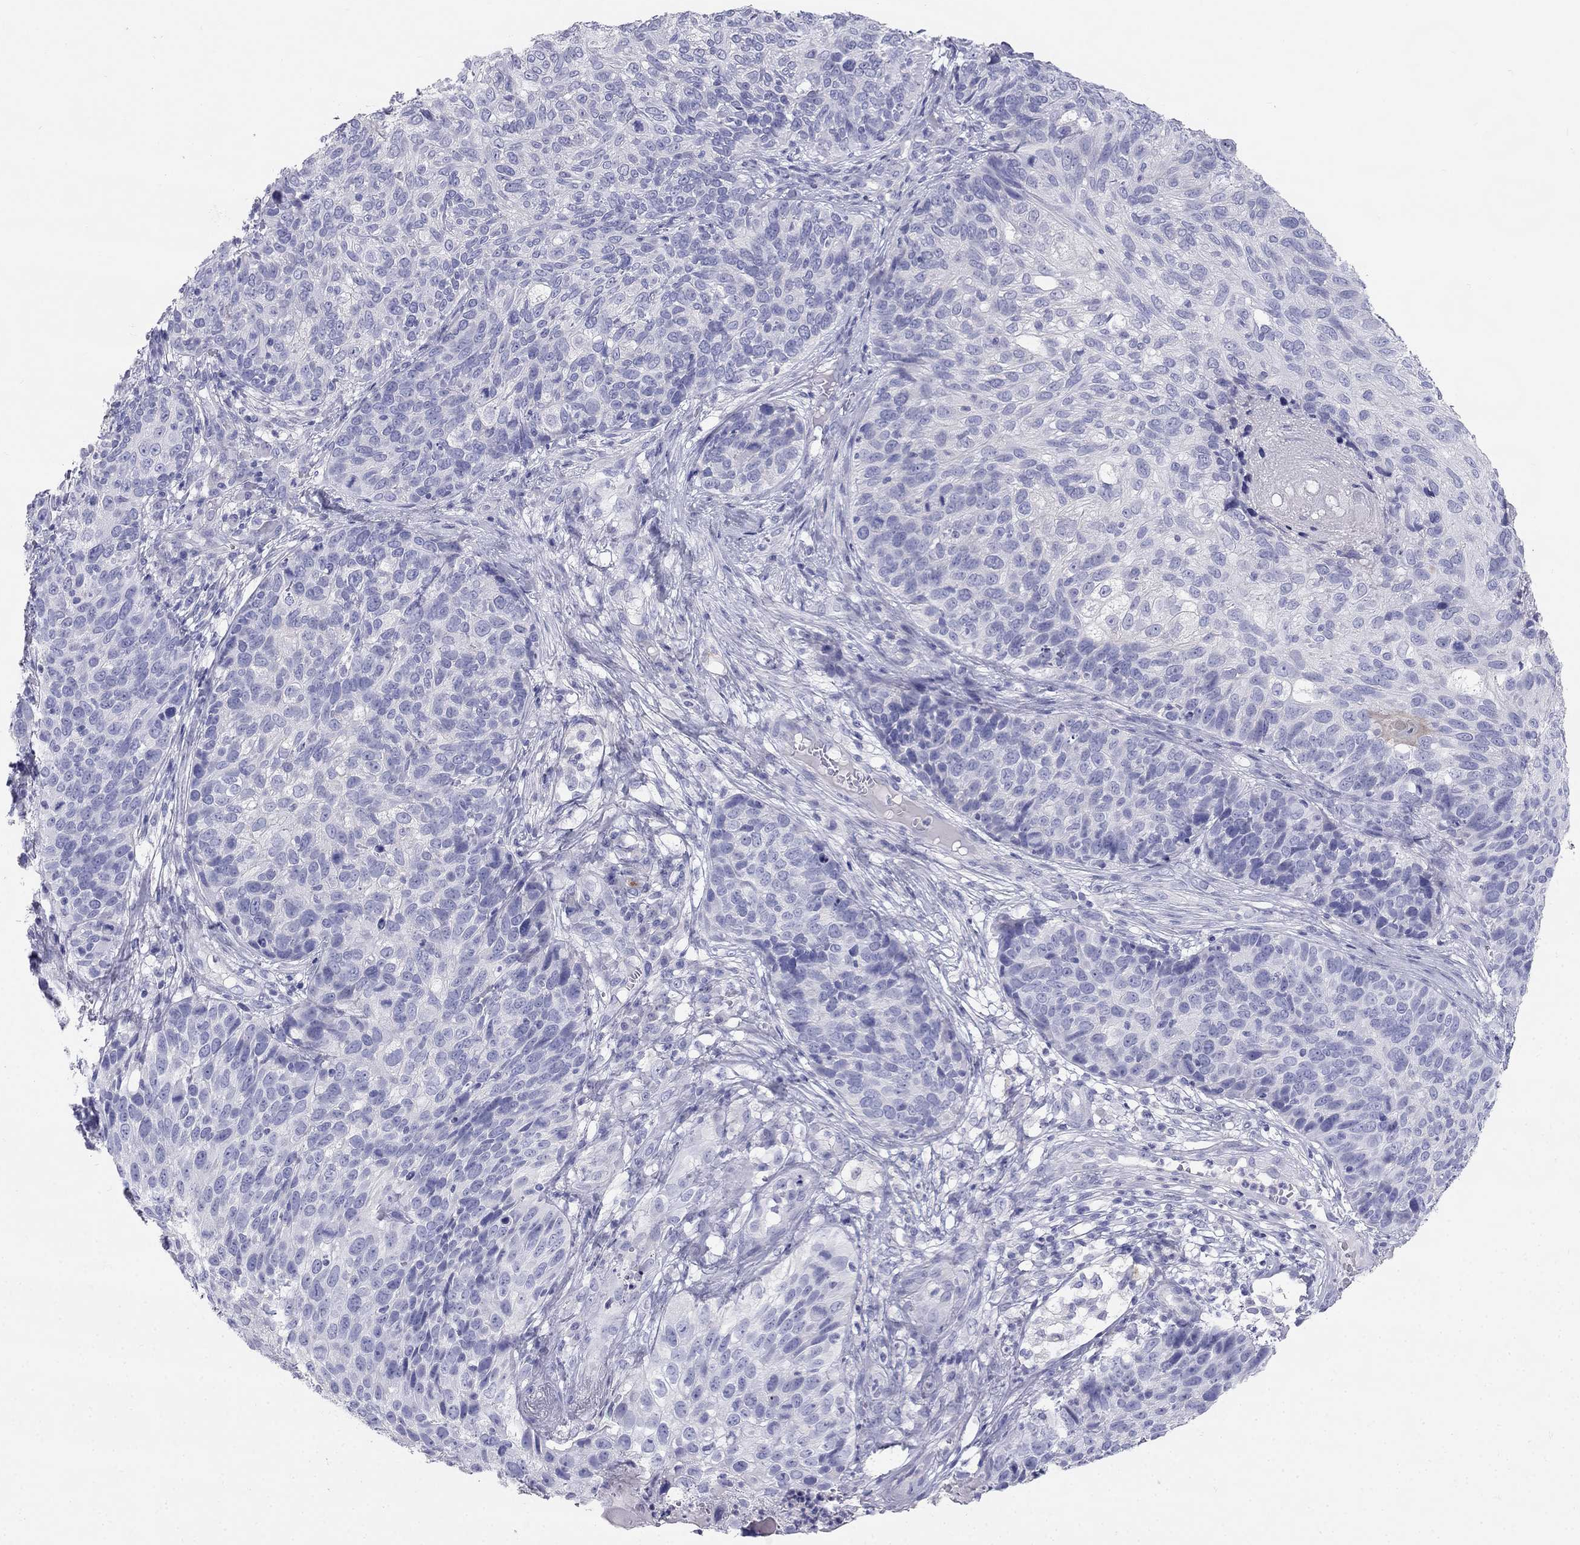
{"staining": {"intensity": "negative", "quantity": "none", "location": "none"}, "tissue": "skin cancer", "cell_type": "Tumor cells", "image_type": "cancer", "snomed": [{"axis": "morphology", "description": "Squamous cell carcinoma, NOS"}, {"axis": "topography", "description": "Skin"}], "caption": "A micrograph of human squamous cell carcinoma (skin) is negative for staining in tumor cells.", "gene": "RFLNA", "patient": {"sex": "male", "age": 92}}